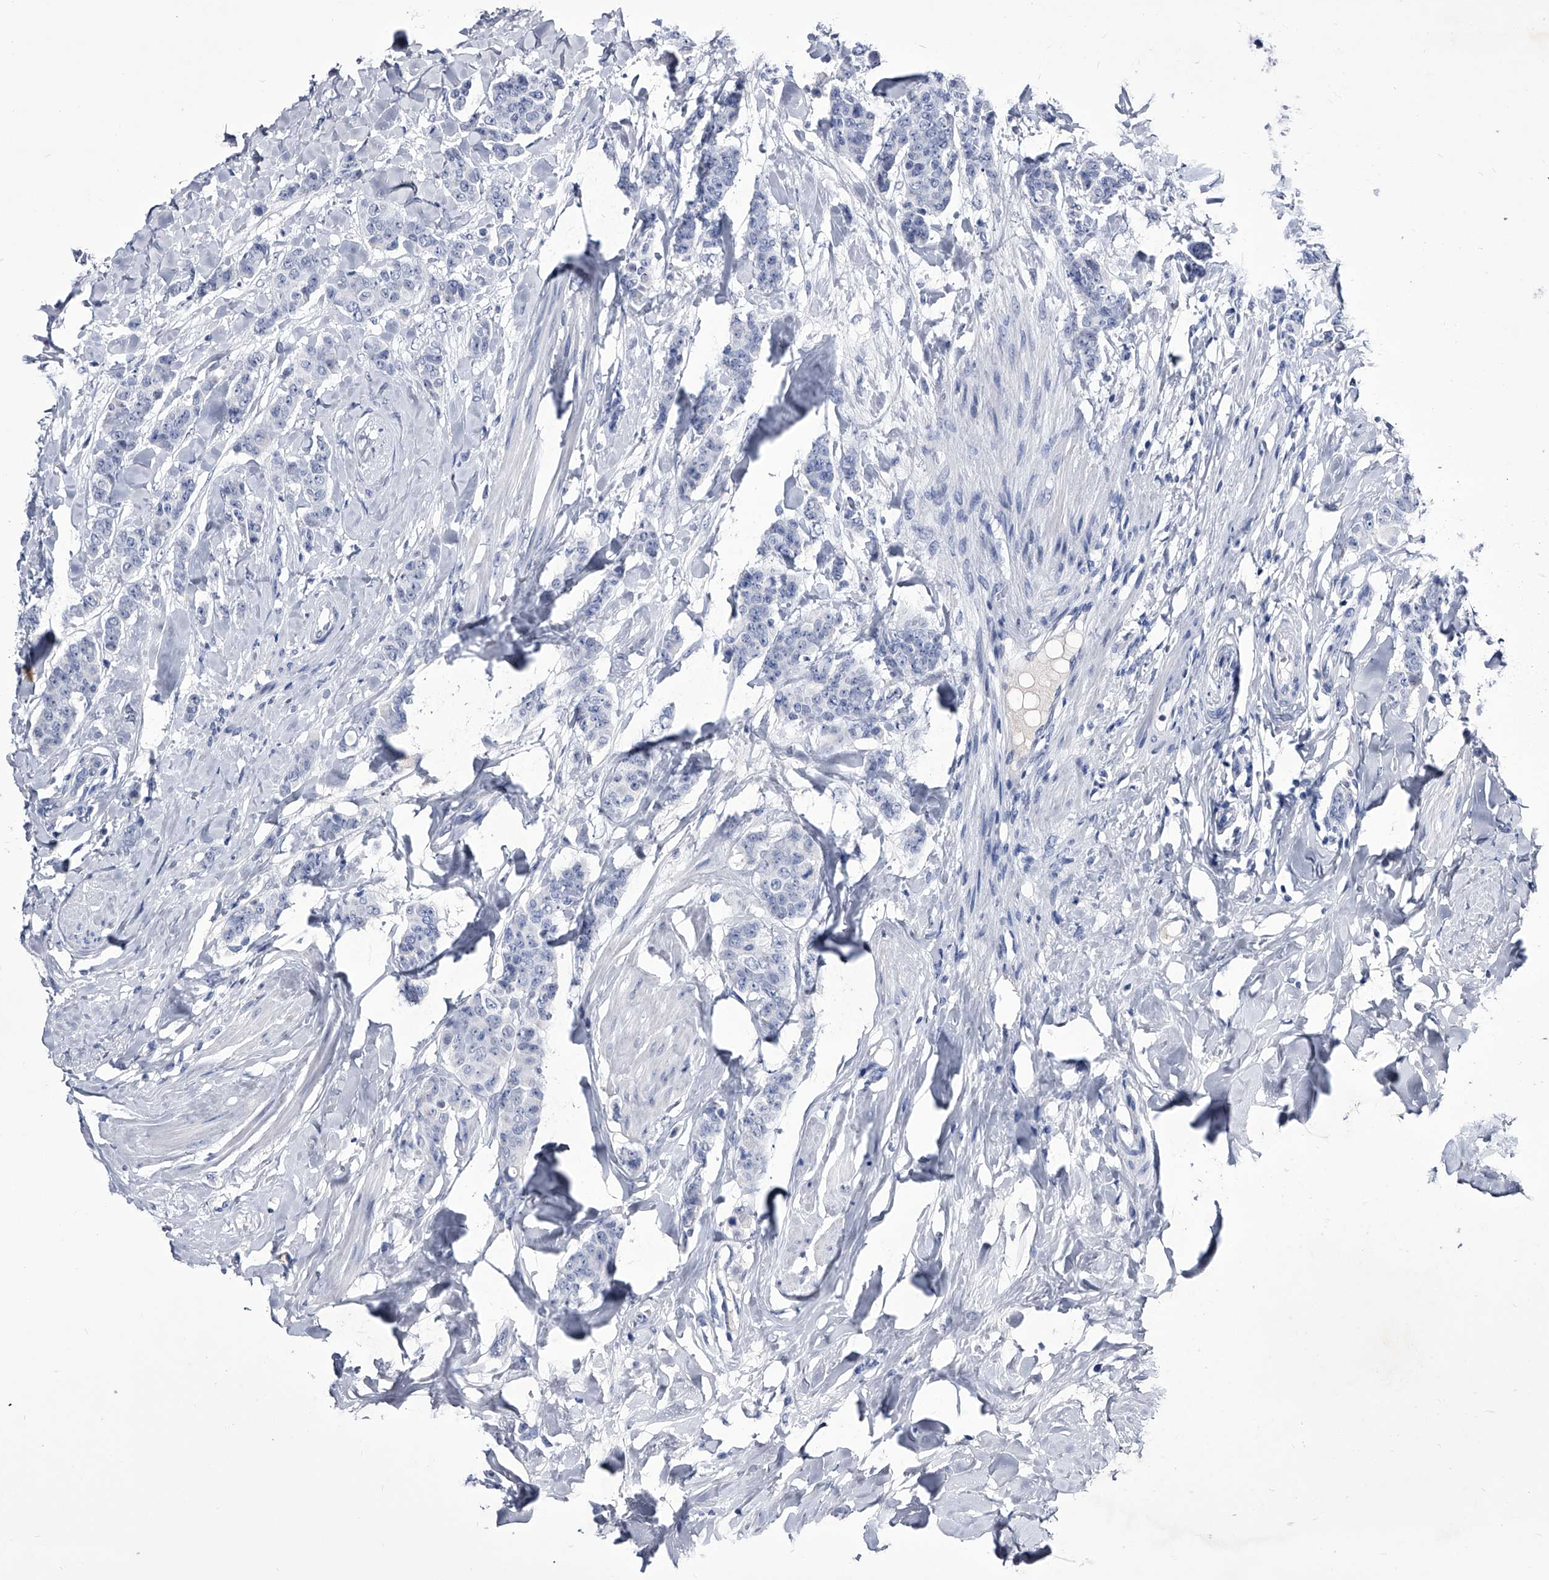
{"staining": {"intensity": "negative", "quantity": "none", "location": "none"}, "tissue": "breast cancer", "cell_type": "Tumor cells", "image_type": "cancer", "snomed": [{"axis": "morphology", "description": "Duct carcinoma"}, {"axis": "topography", "description": "Breast"}], "caption": "Photomicrograph shows no significant protein expression in tumor cells of breast cancer.", "gene": "CRISP2", "patient": {"sex": "female", "age": 40}}